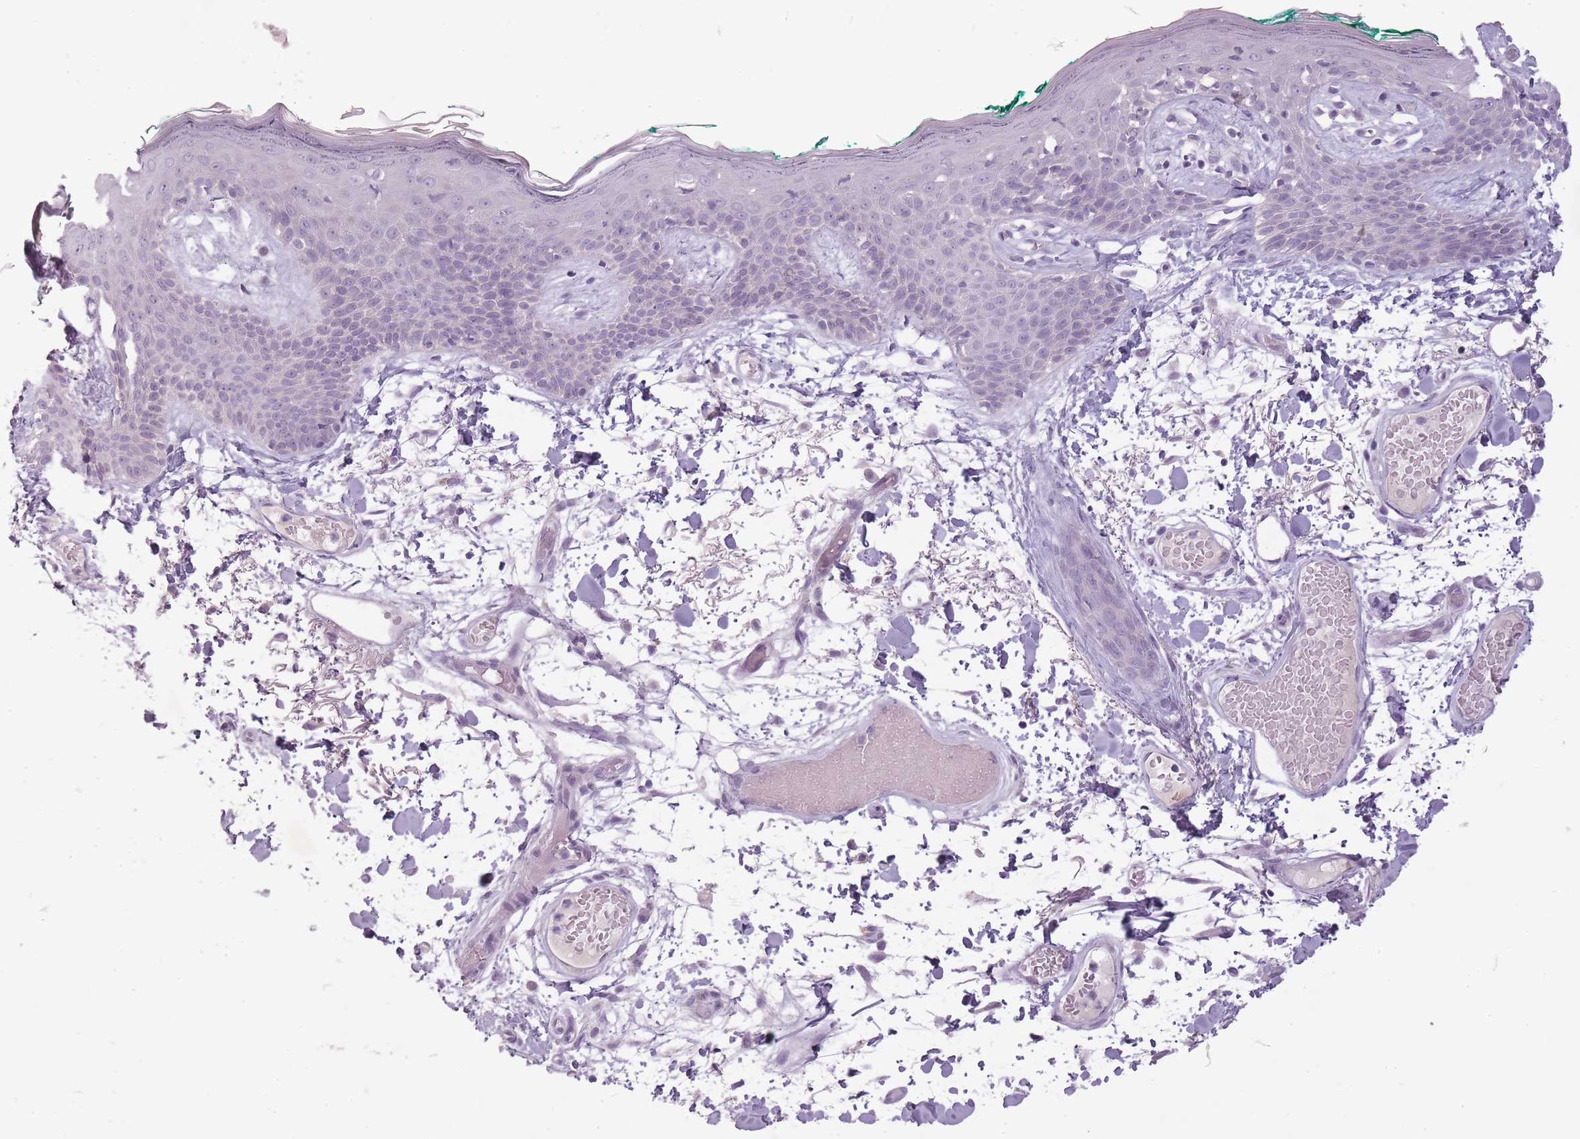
{"staining": {"intensity": "negative", "quantity": "none", "location": "none"}, "tissue": "skin", "cell_type": "Fibroblasts", "image_type": "normal", "snomed": [{"axis": "morphology", "description": "Normal tissue, NOS"}, {"axis": "topography", "description": "Skin"}], "caption": "Immunohistochemical staining of benign human skin exhibits no significant staining in fibroblasts.", "gene": "FAM43B", "patient": {"sex": "male", "age": 79}}